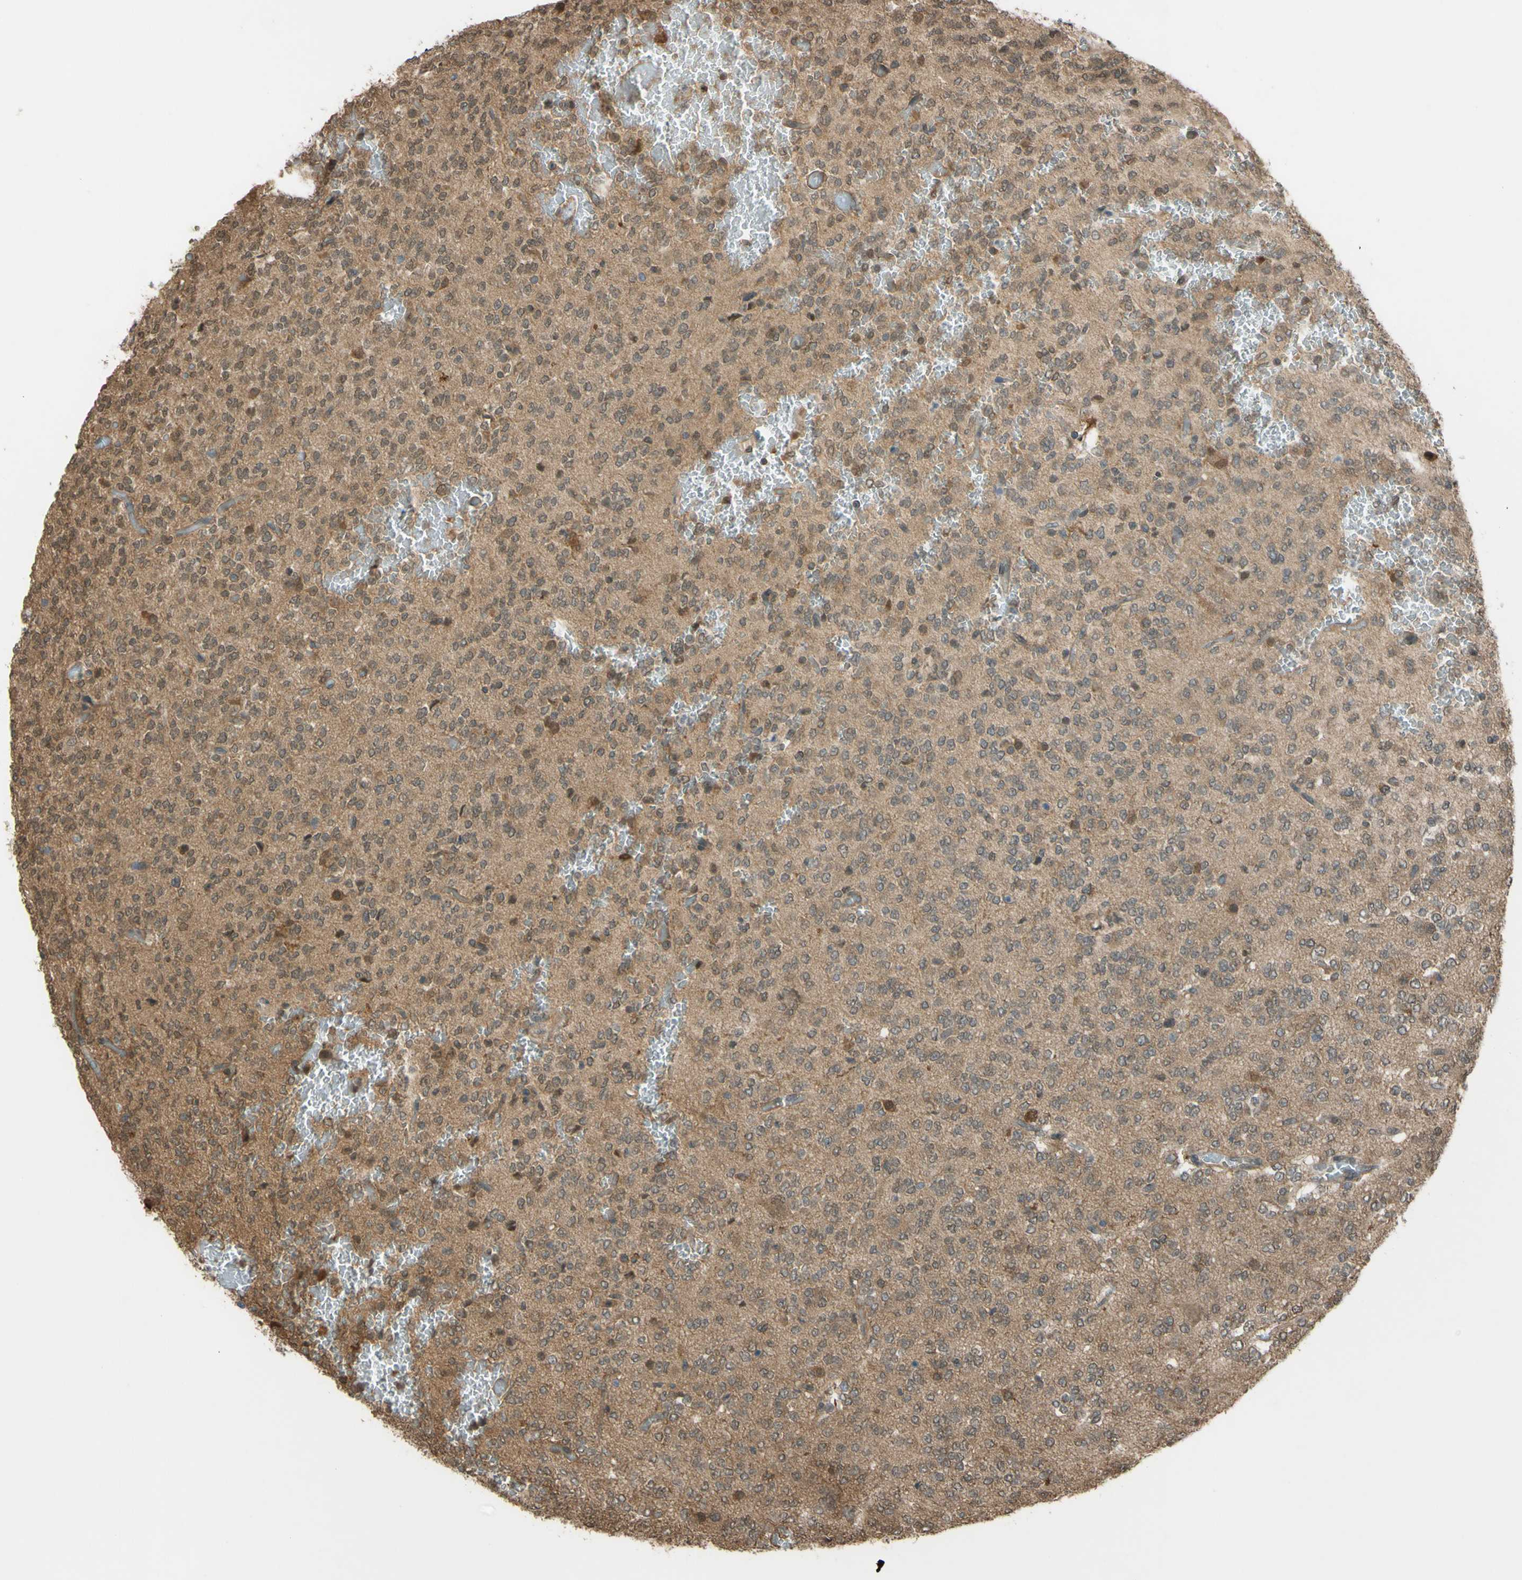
{"staining": {"intensity": "moderate", "quantity": ">75%", "location": "cytoplasmic/membranous"}, "tissue": "glioma", "cell_type": "Tumor cells", "image_type": "cancer", "snomed": [{"axis": "morphology", "description": "Glioma, malignant, Low grade"}, {"axis": "topography", "description": "Brain"}], "caption": "Moderate cytoplasmic/membranous protein expression is seen in about >75% of tumor cells in malignant glioma (low-grade). (DAB = brown stain, brightfield microscopy at high magnification).", "gene": "YWHAQ", "patient": {"sex": "male", "age": 38}}